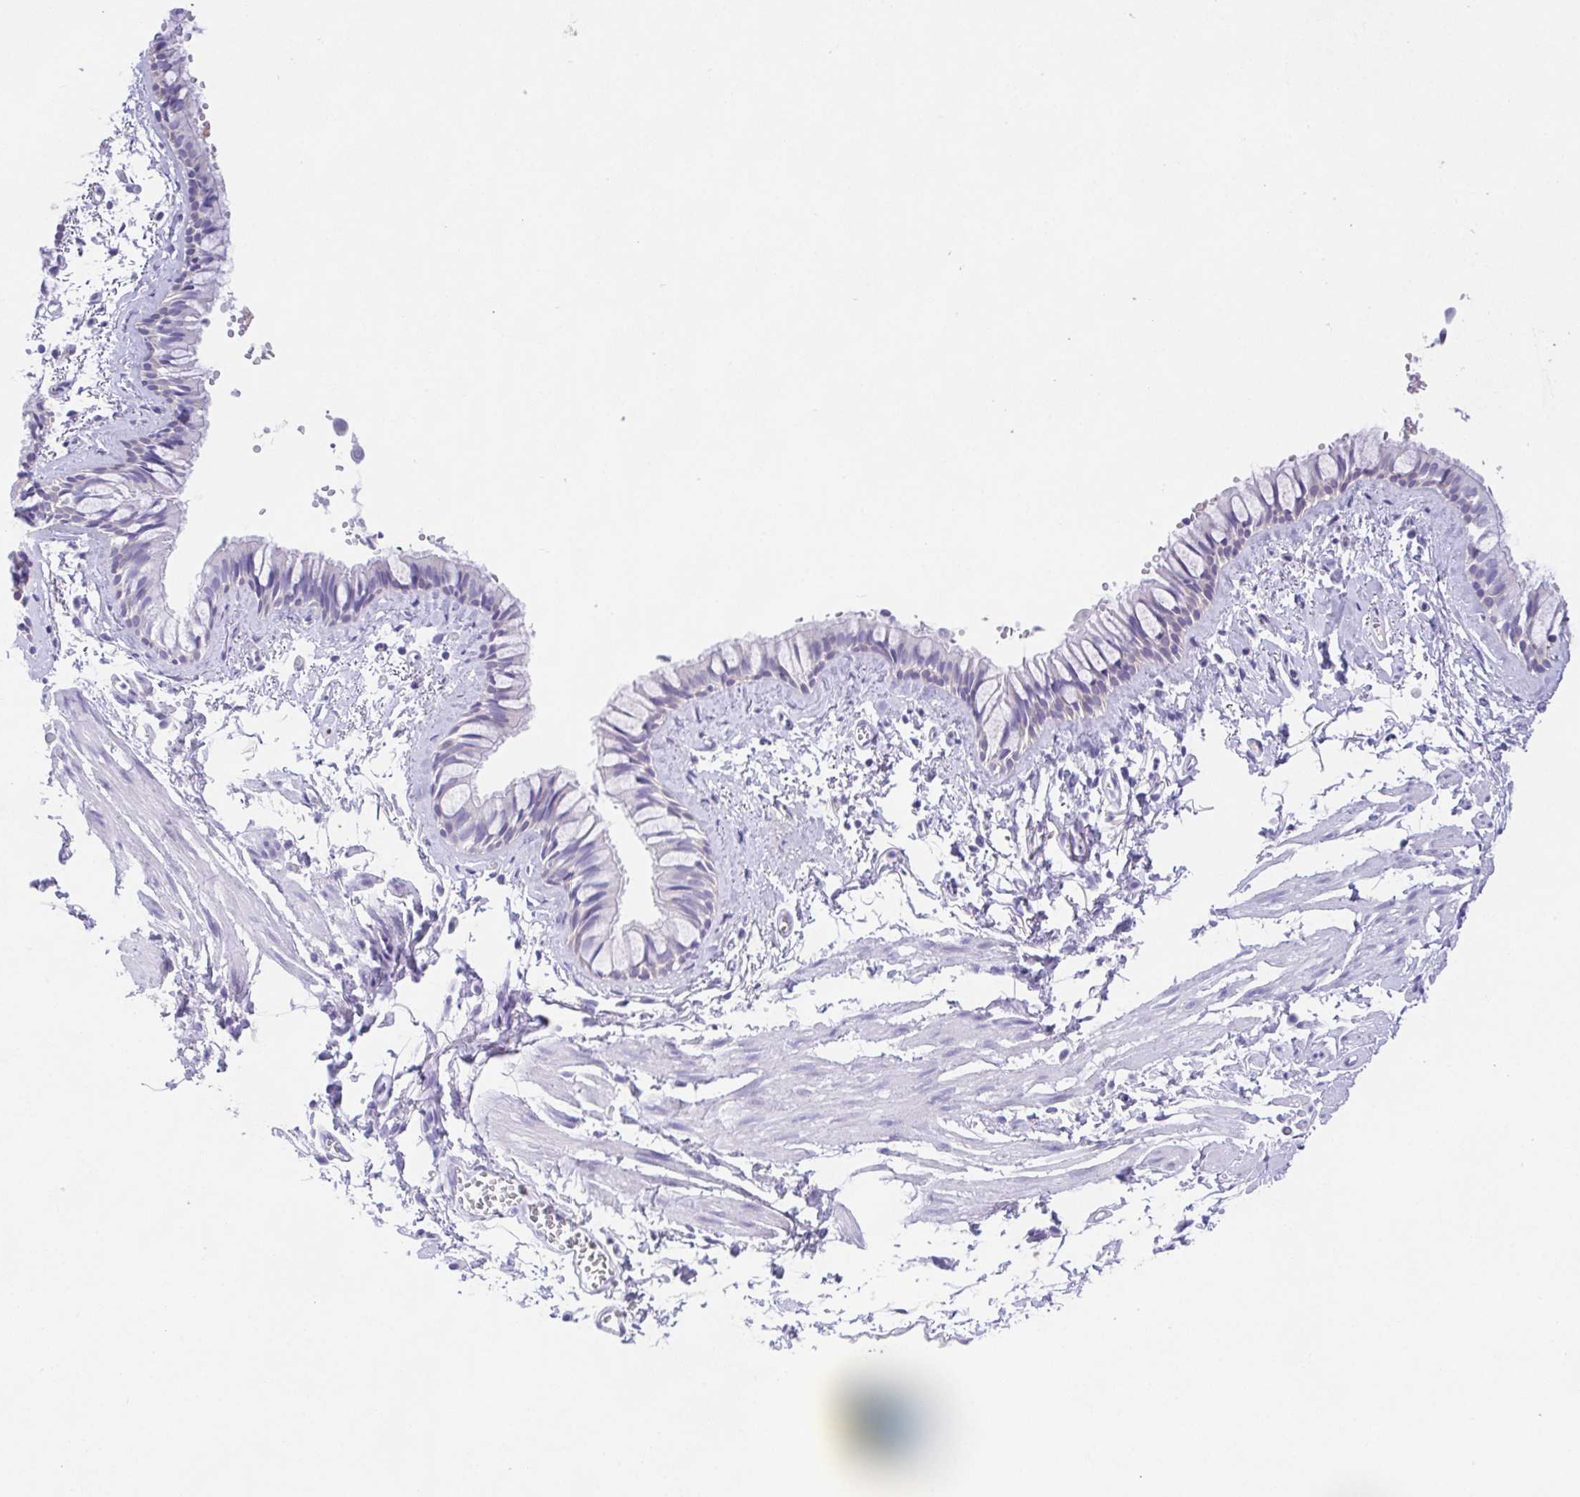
{"staining": {"intensity": "negative", "quantity": "none", "location": "none"}, "tissue": "bronchus", "cell_type": "Respiratory epithelial cells", "image_type": "normal", "snomed": [{"axis": "morphology", "description": "Normal tissue, NOS"}, {"axis": "topography", "description": "Bronchus"}], "caption": "Bronchus stained for a protein using immunohistochemistry reveals no expression respiratory epithelial cells.", "gene": "SPATA4", "patient": {"sex": "female", "age": 59}}